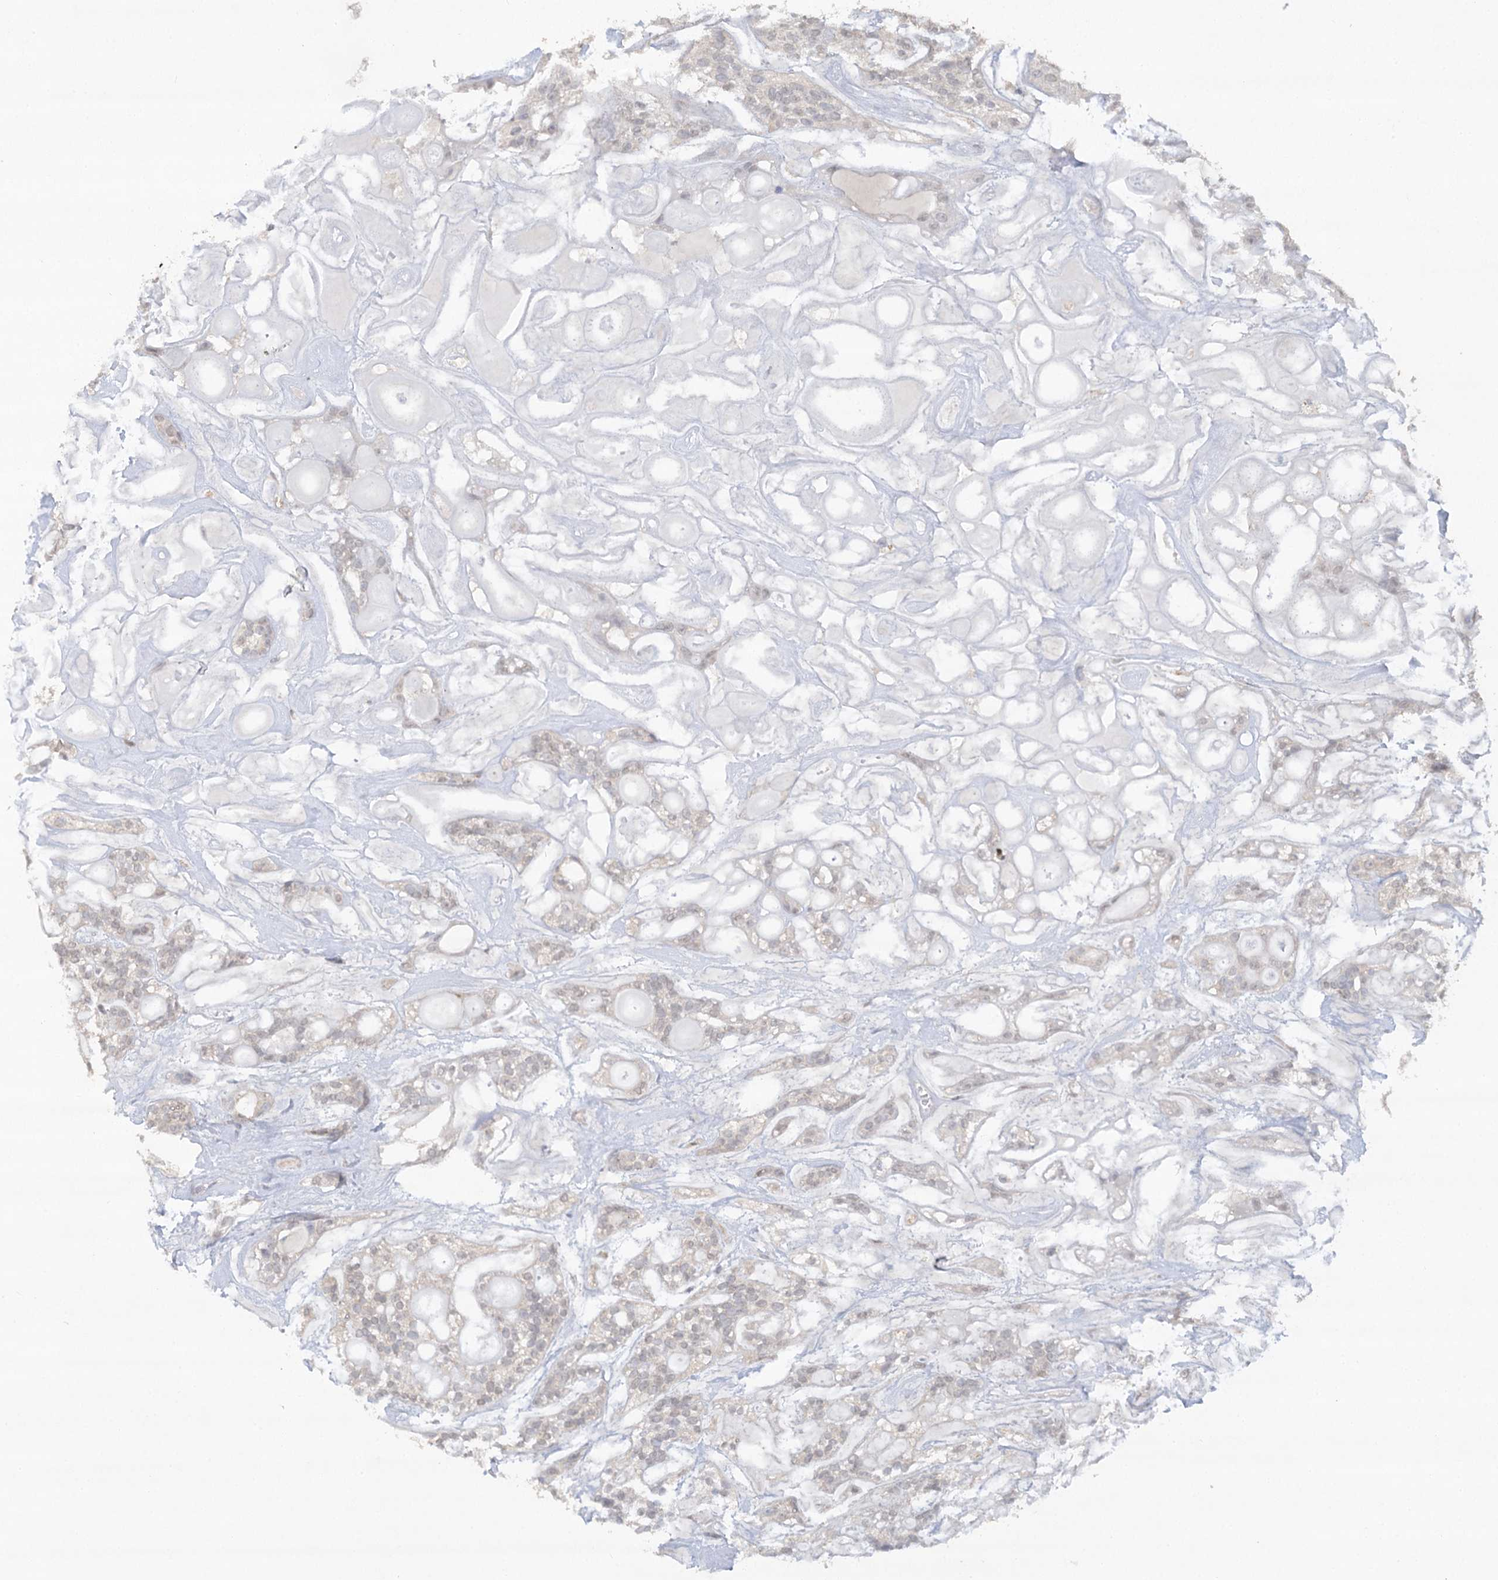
{"staining": {"intensity": "negative", "quantity": "none", "location": "none"}, "tissue": "head and neck cancer", "cell_type": "Tumor cells", "image_type": "cancer", "snomed": [{"axis": "morphology", "description": "Adenocarcinoma, NOS"}, {"axis": "topography", "description": "Head-Neck"}], "caption": "Head and neck cancer was stained to show a protein in brown. There is no significant positivity in tumor cells.", "gene": "TRAF3IP1", "patient": {"sex": "male", "age": 66}}